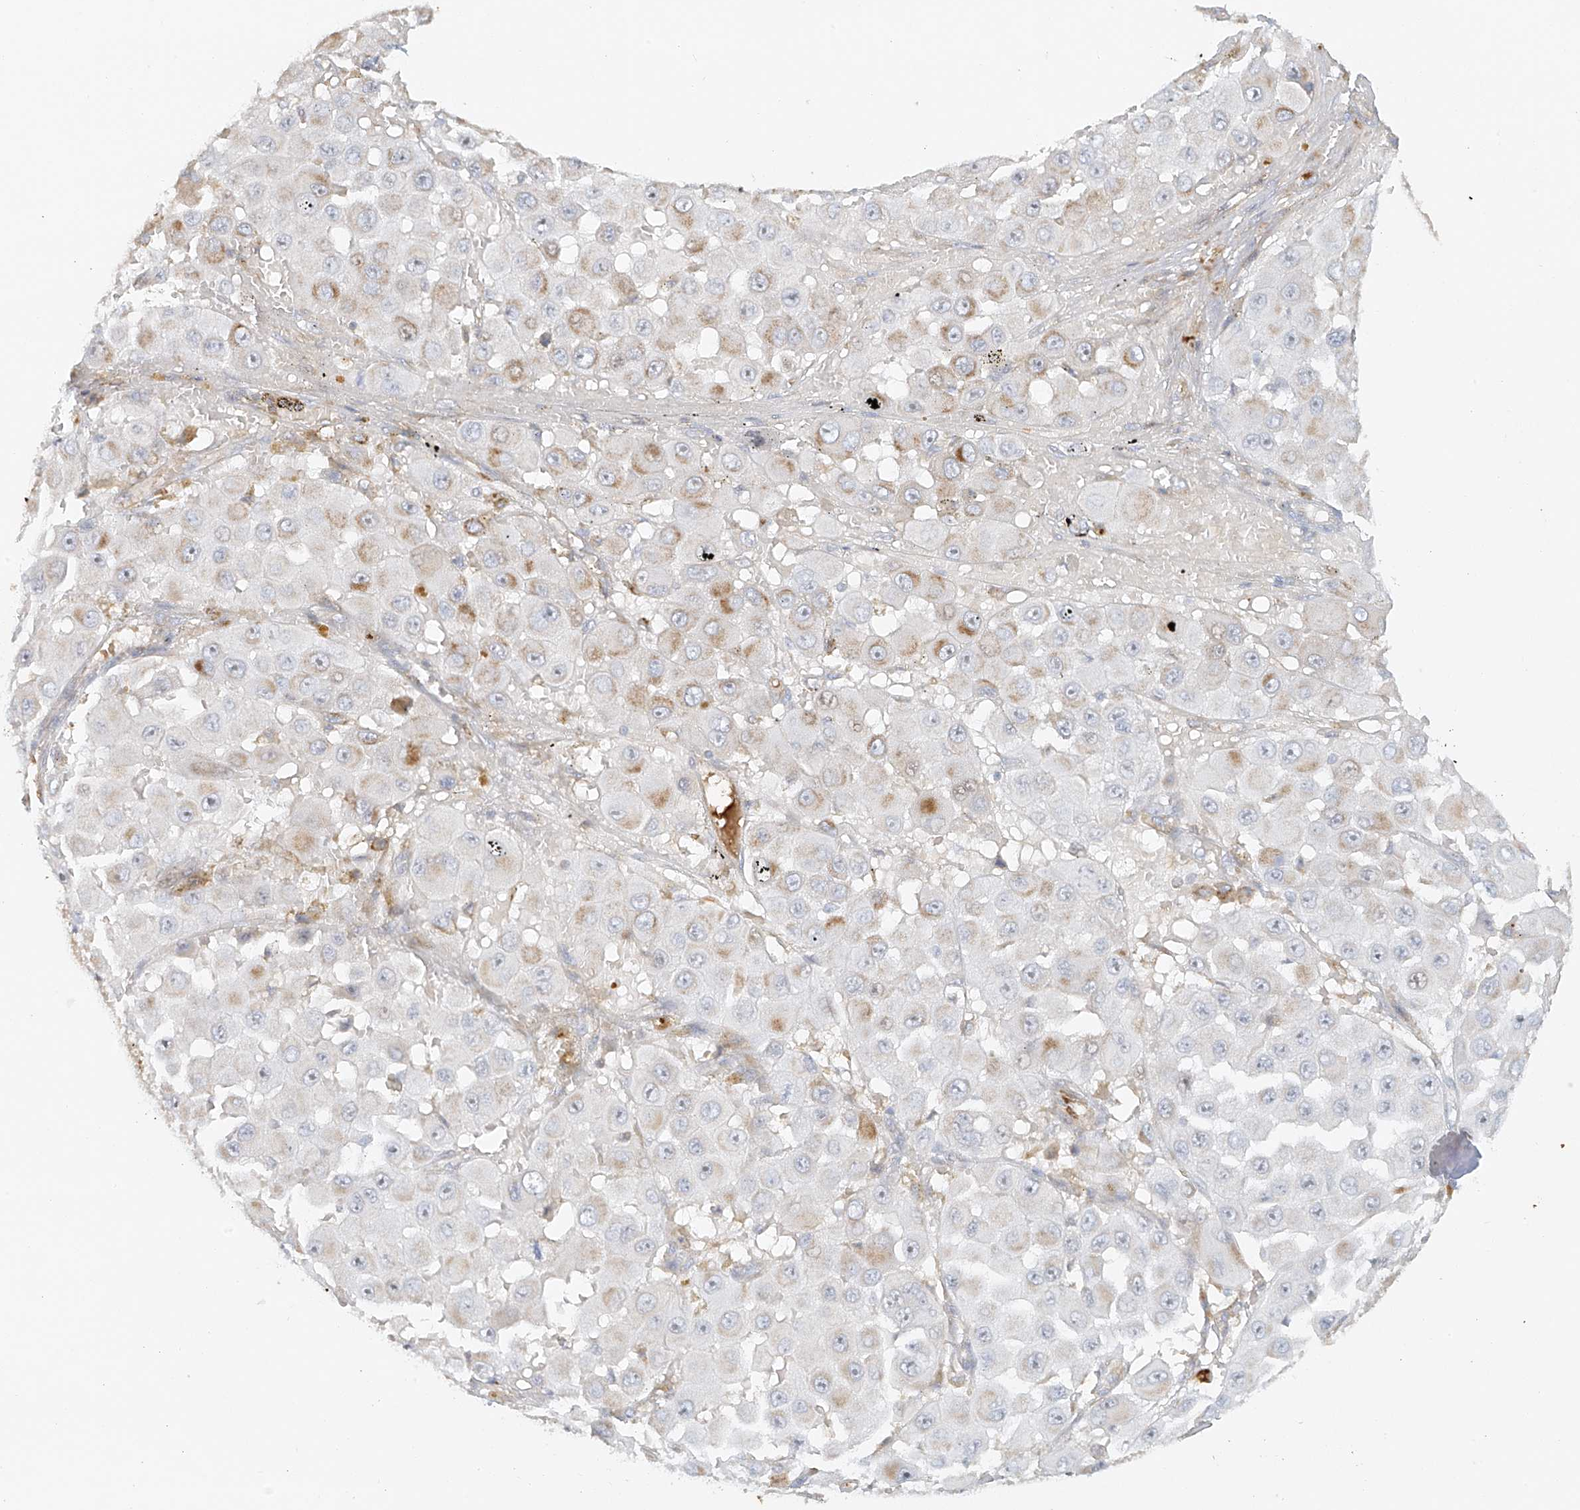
{"staining": {"intensity": "weak", "quantity": "<25%", "location": "cytoplasmic/membranous"}, "tissue": "melanoma", "cell_type": "Tumor cells", "image_type": "cancer", "snomed": [{"axis": "morphology", "description": "Malignant melanoma, NOS"}, {"axis": "topography", "description": "Skin"}], "caption": "The IHC histopathology image has no significant staining in tumor cells of melanoma tissue. The staining is performed using DAB (3,3'-diaminobenzidine) brown chromogen with nuclei counter-stained in using hematoxylin.", "gene": "MIPEP", "patient": {"sex": "female", "age": 81}}